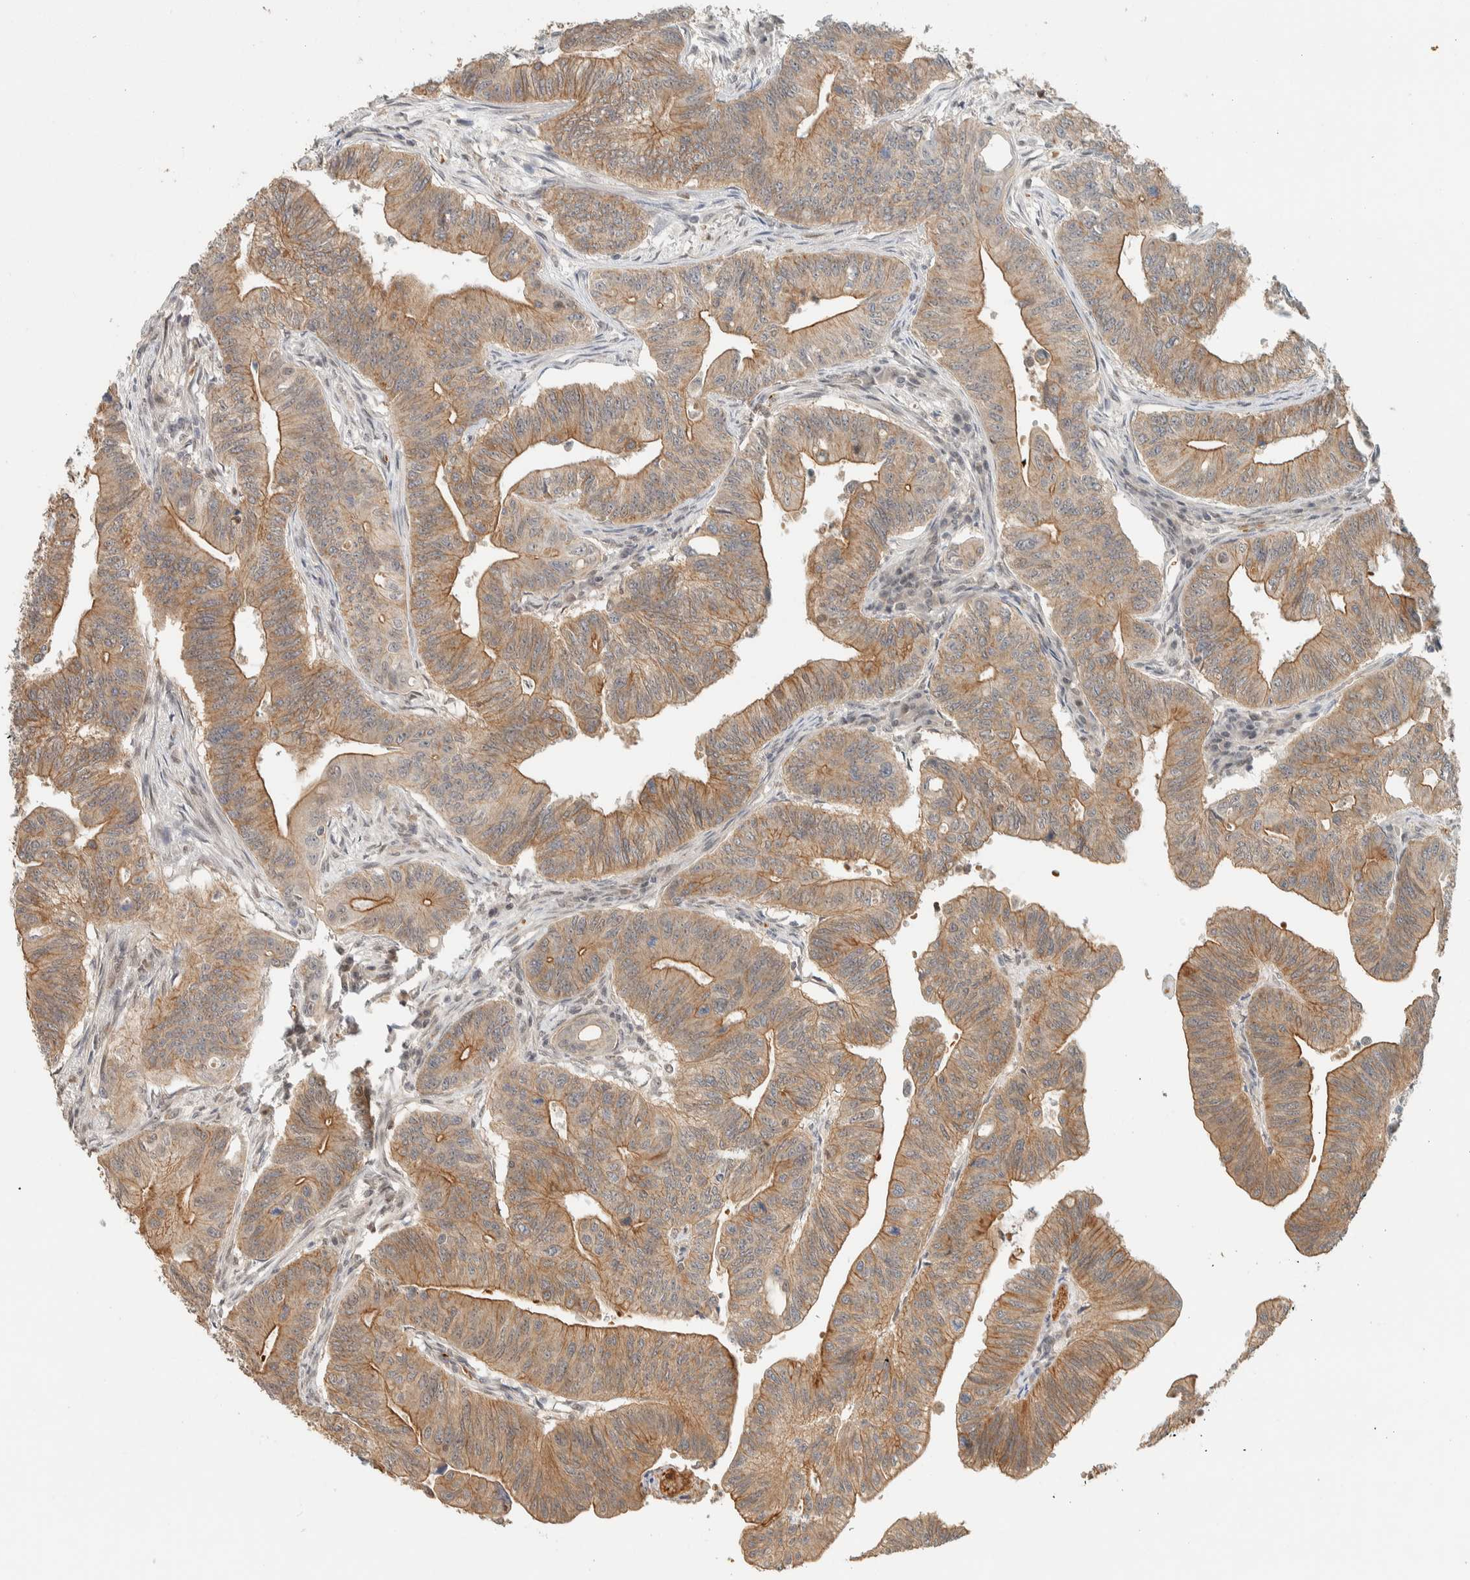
{"staining": {"intensity": "moderate", "quantity": ">75%", "location": "cytoplasmic/membranous"}, "tissue": "colorectal cancer", "cell_type": "Tumor cells", "image_type": "cancer", "snomed": [{"axis": "morphology", "description": "Adenoma, NOS"}, {"axis": "morphology", "description": "Adenocarcinoma, NOS"}, {"axis": "topography", "description": "Colon"}], "caption": "The histopathology image exhibits immunohistochemical staining of colorectal adenocarcinoma. There is moderate cytoplasmic/membranous staining is seen in about >75% of tumor cells.", "gene": "ZBTB2", "patient": {"sex": "male", "age": 79}}